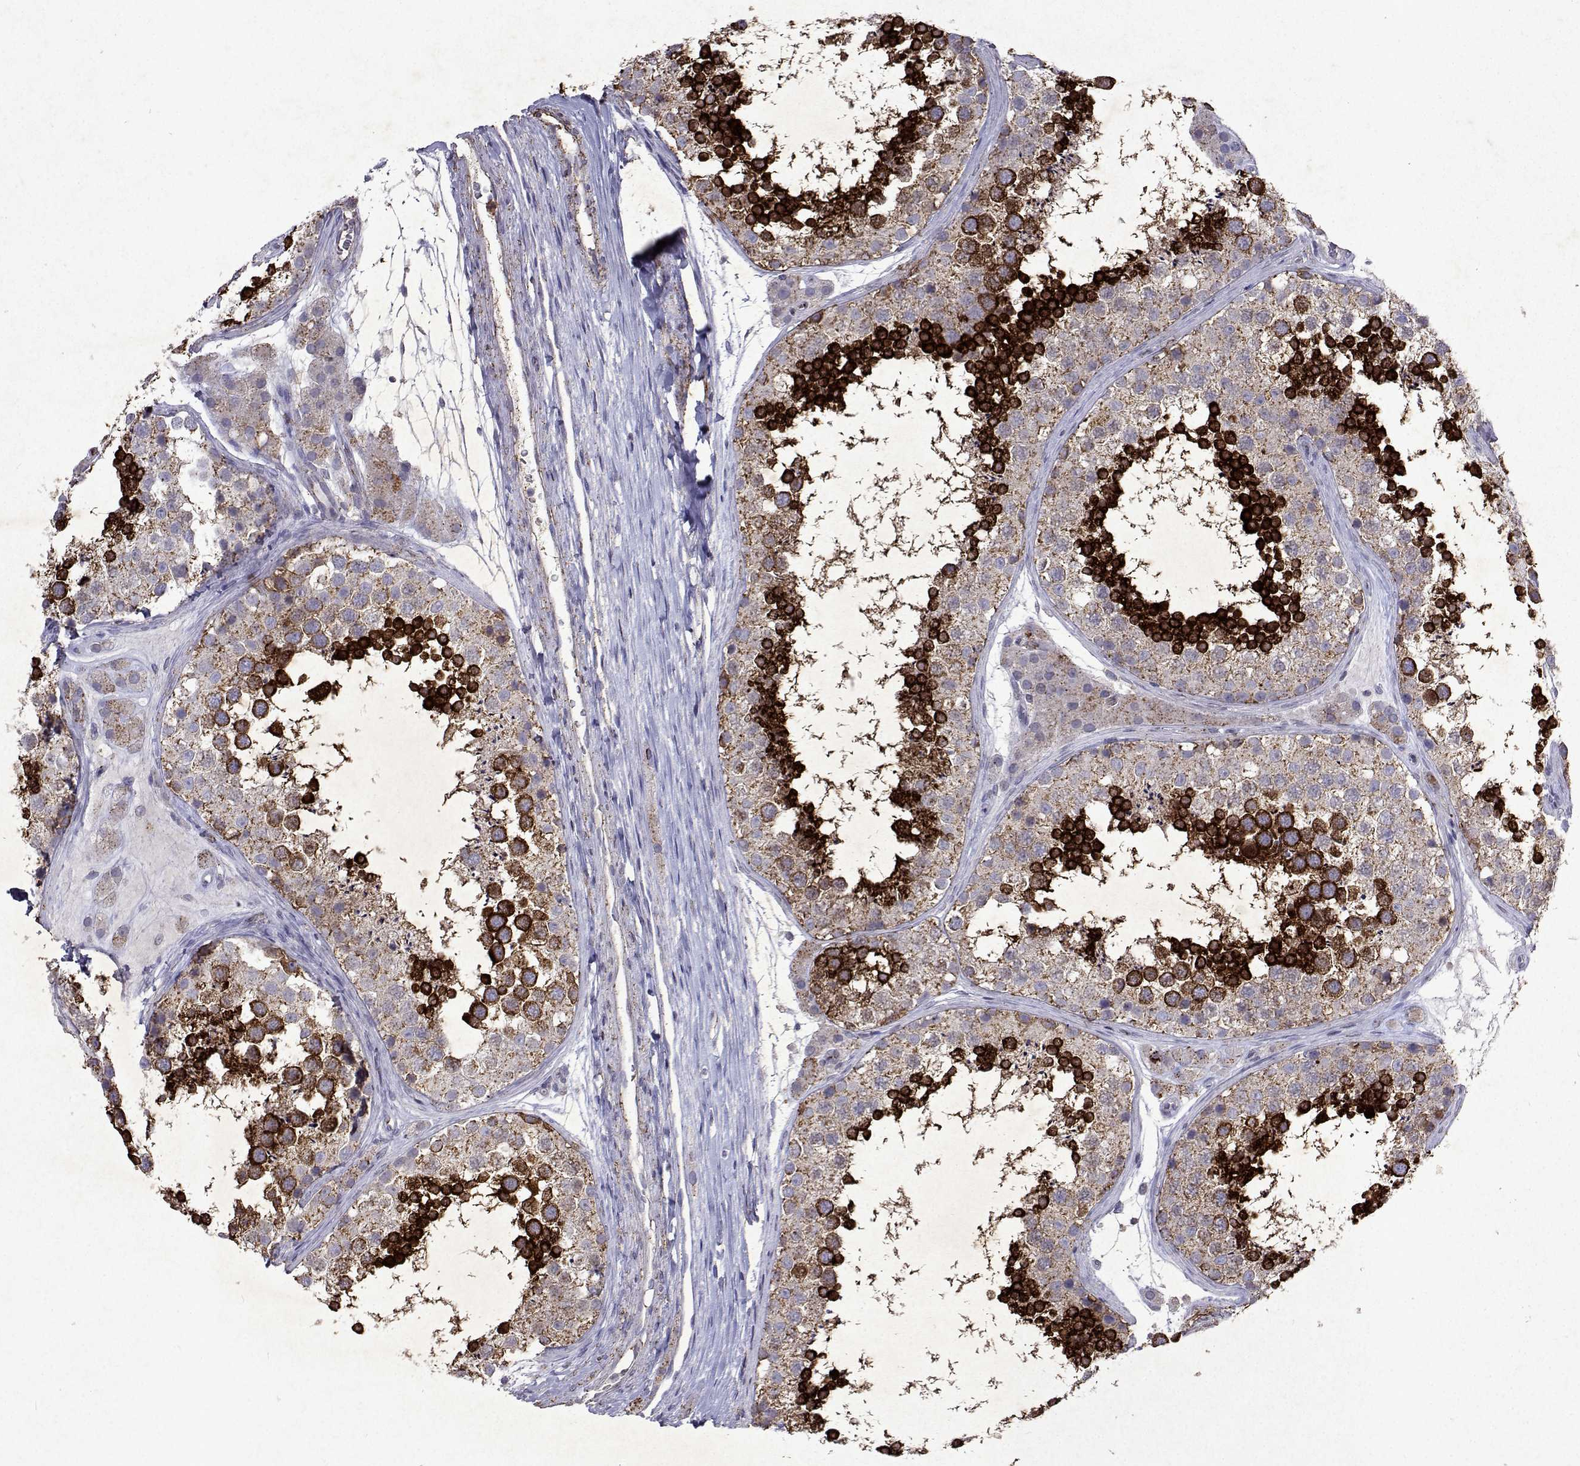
{"staining": {"intensity": "strong", "quantity": "25%-75%", "location": "cytoplasmic/membranous"}, "tissue": "testis", "cell_type": "Cells in seminiferous ducts", "image_type": "normal", "snomed": [{"axis": "morphology", "description": "Normal tissue, NOS"}, {"axis": "topography", "description": "Testis"}], "caption": "Immunohistochemical staining of unremarkable human testis exhibits high levels of strong cytoplasmic/membranous staining in about 25%-75% of cells in seminiferous ducts.", "gene": "DUSP28", "patient": {"sex": "male", "age": 41}}